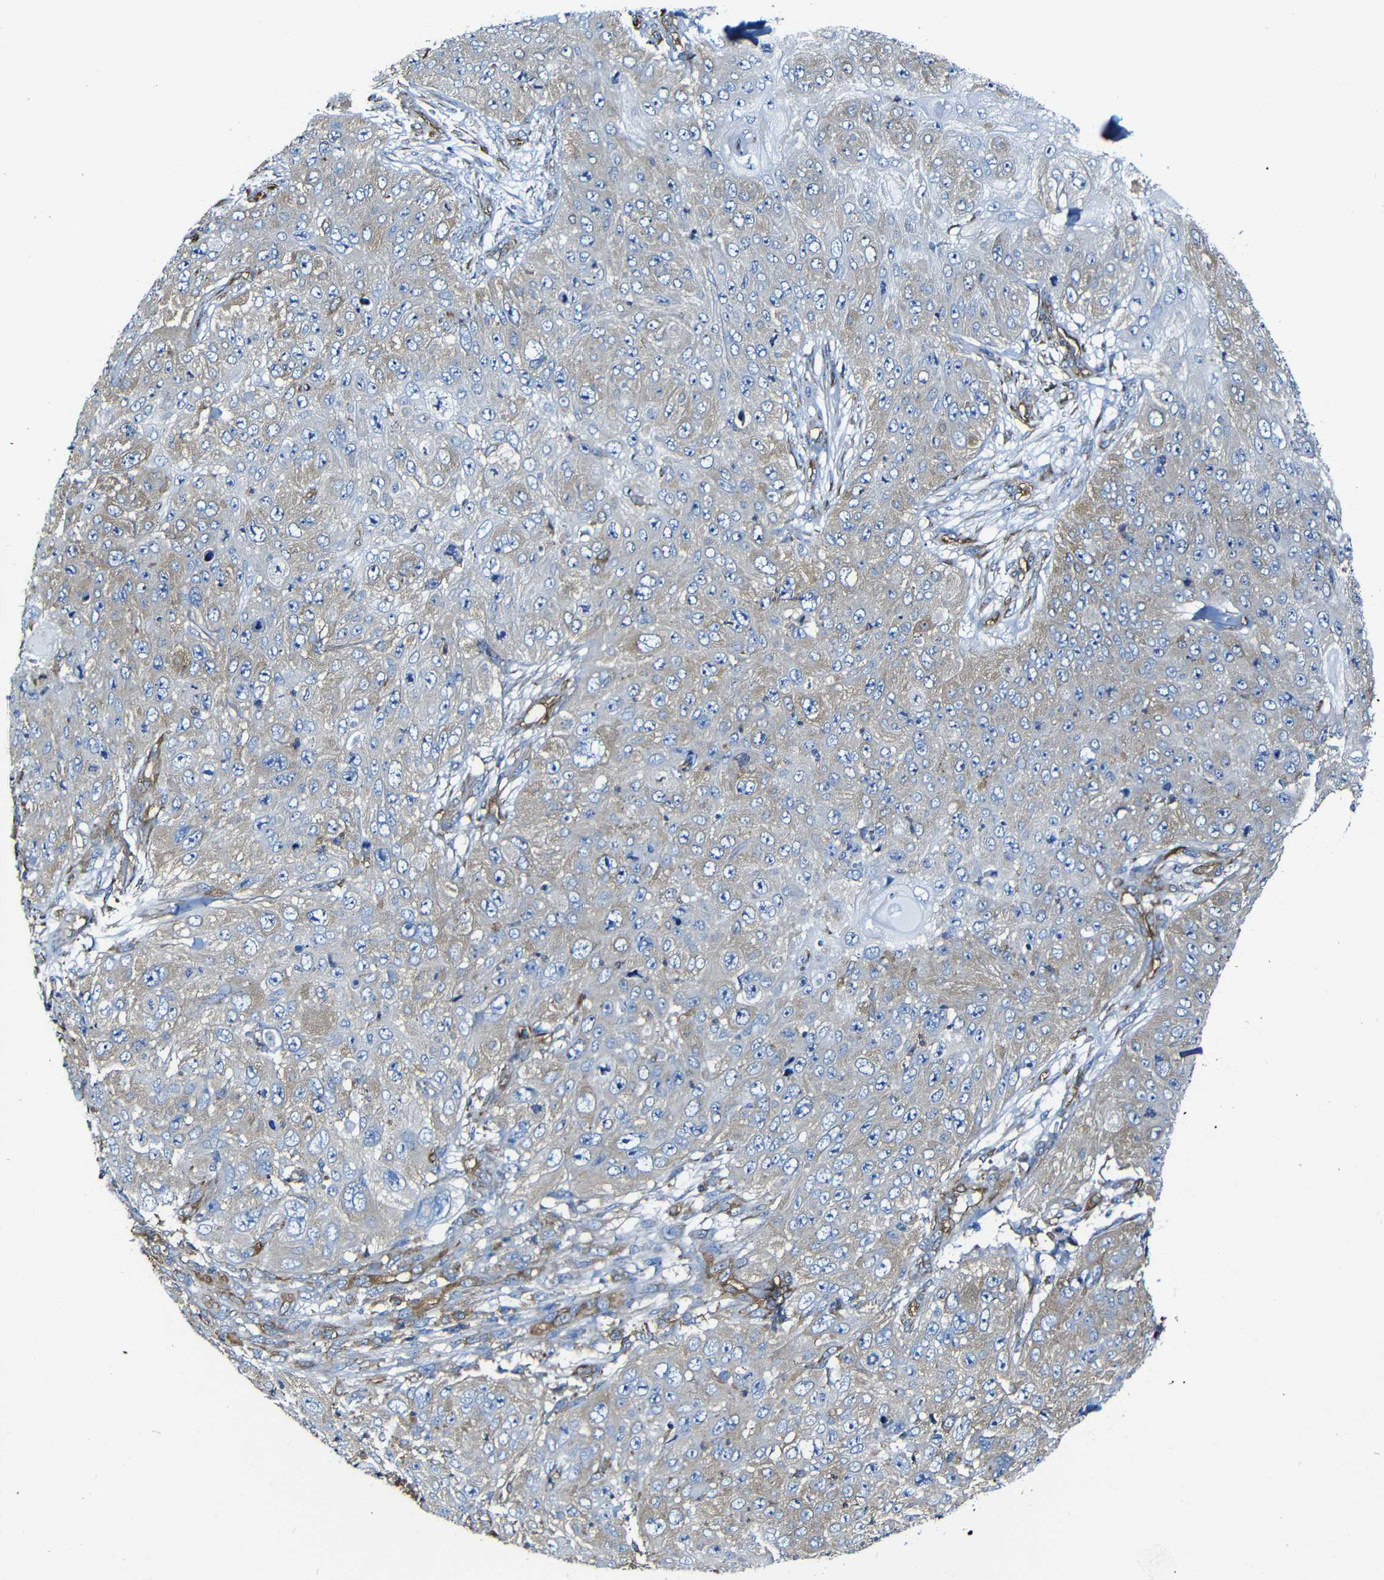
{"staining": {"intensity": "weak", "quantity": "<25%", "location": "cytoplasmic/membranous"}, "tissue": "skin cancer", "cell_type": "Tumor cells", "image_type": "cancer", "snomed": [{"axis": "morphology", "description": "Squamous cell carcinoma, NOS"}, {"axis": "topography", "description": "Skin"}], "caption": "A micrograph of squamous cell carcinoma (skin) stained for a protein reveals no brown staining in tumor cells.", "gene": "MSN", "patient": {"sex": "female", "age": 80}}